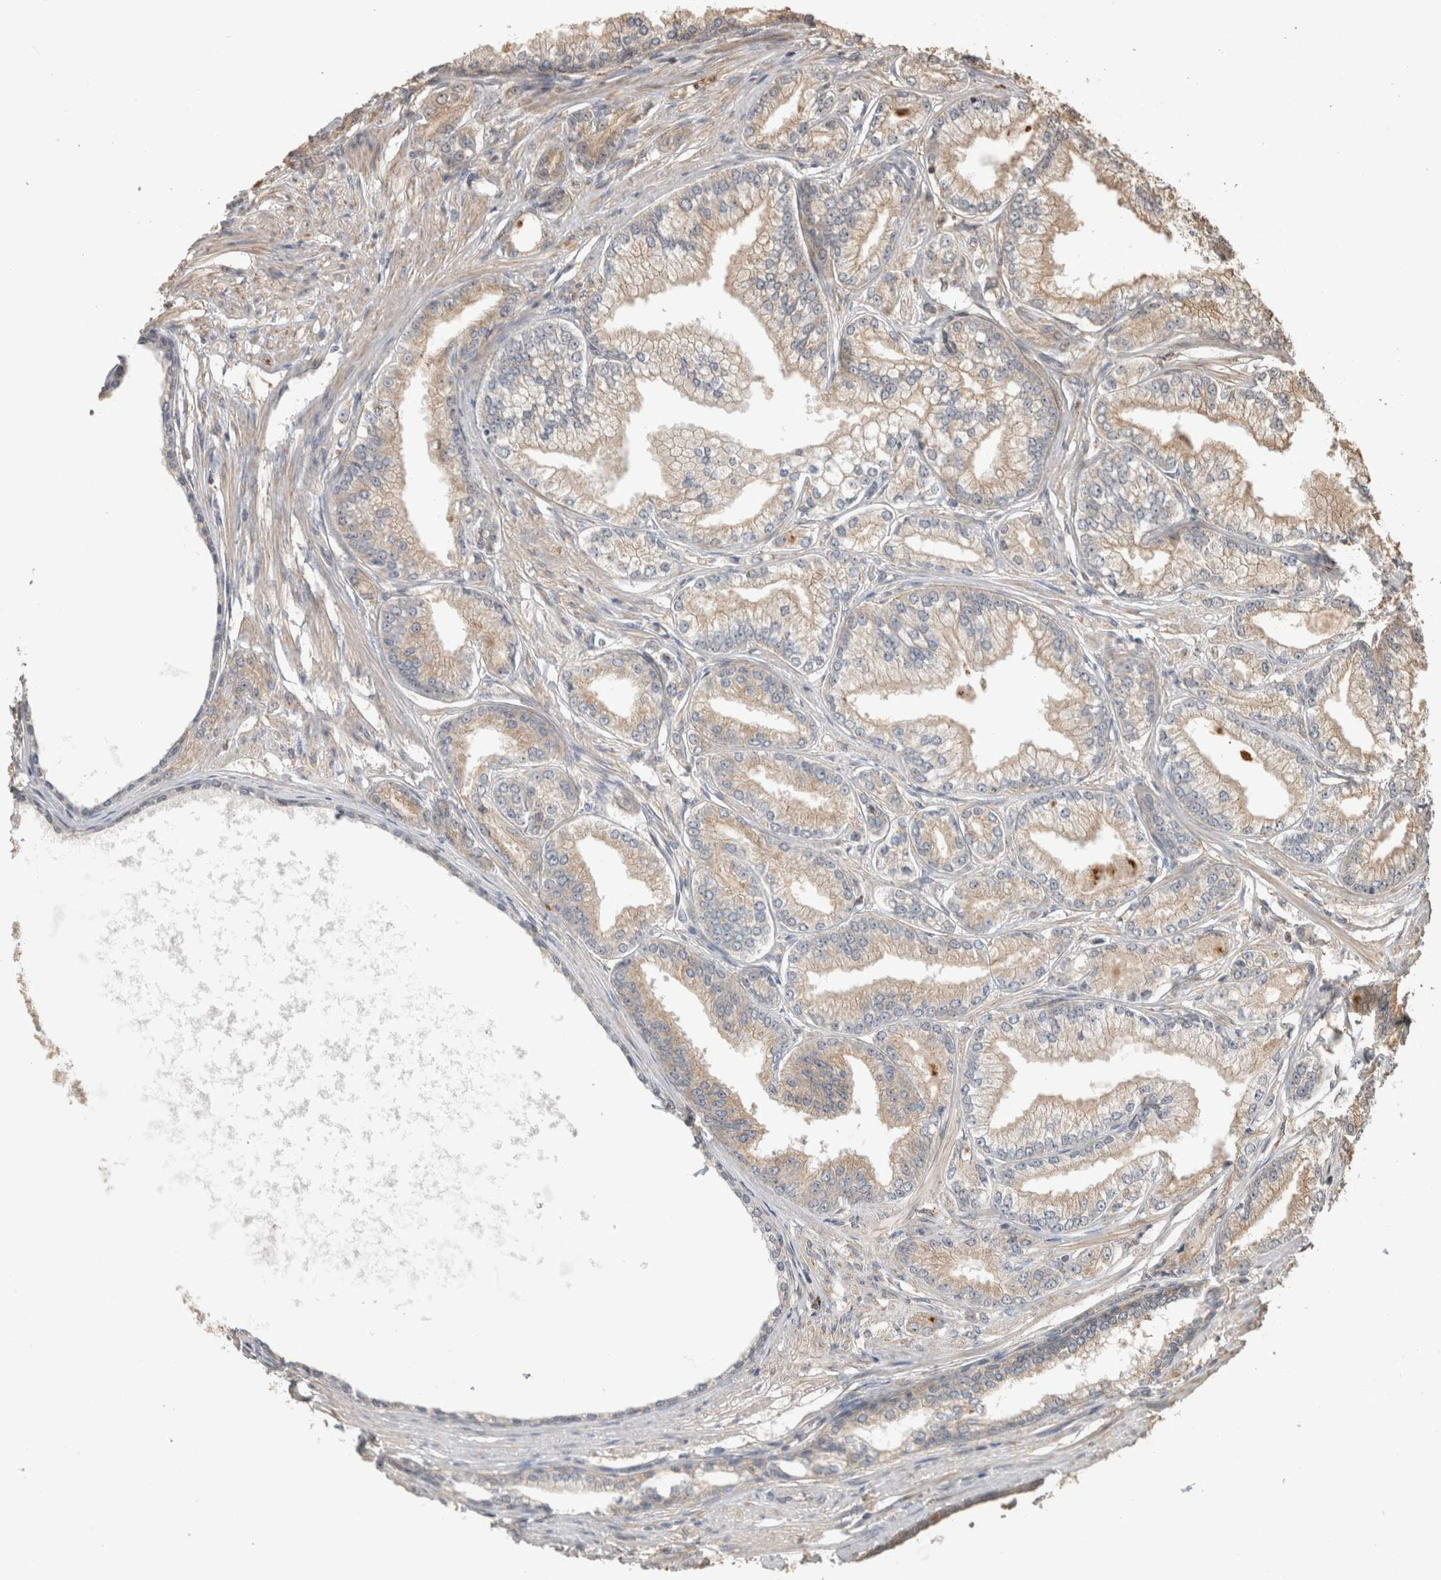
{"staining": {"intensity": "weak", "quantity": ">75%", "location": "cytoplasmic/membranous"}, "tissue": "prostate cancer", "cell_type": "Tumor cells", "image_type": "cancer", "snomed": [{"axis": "morphology", "description": "Adenocarcinoma, Low grade"}, {"axis": "topography", "description": "Prostate"}], "caption": "Immunohistochemical staining of human adenocarcinoma (low-grade) (prostate) shows weak cytoplasmic/membranous protein expression in about >75% of tumor cells. (Stains: DAB in brown, nuclei in blue, Microscopy: brightfield microscopy at high magnification).", "gene": "CLIP1", "patient": {"sex": "male", "age": 52}}